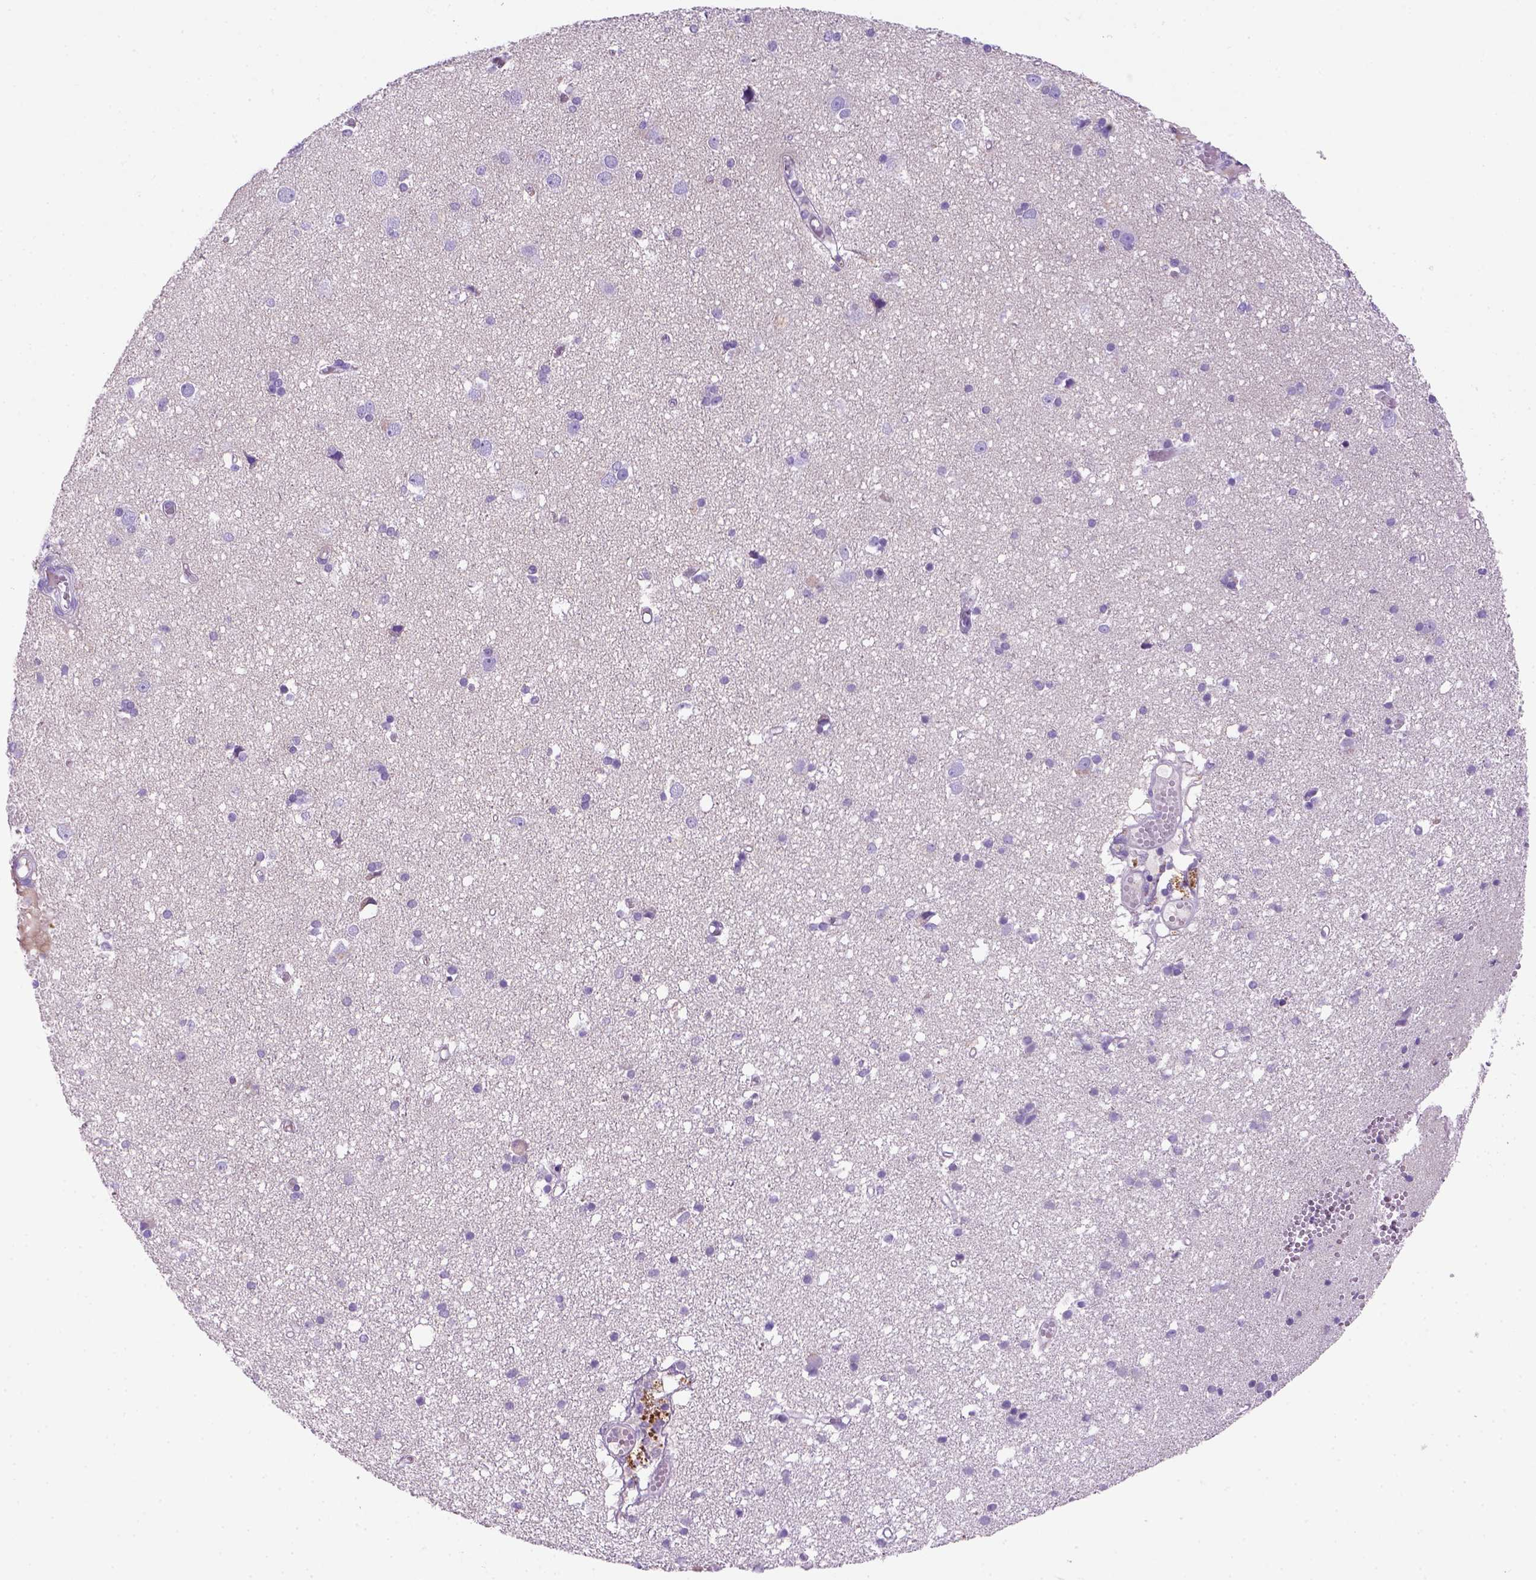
{"staining": {"intensity": "negative", "quantity": "none", "location": "none"}, "tissue": "cerebral cortex", "cell_type": "Endothelial cells", "image_type": "normal", "snomed": [{"axis": "morphology", "description": "Normal tissue, NOS"}, {"axis": "morphology", "description": "Glioma, malignant, High grade"}, {"axis": "topography", "description": "Cerebral cortex"}], "caption": "A histopathology image of human cerebral cortex is negative for staining in endothelial cells. (DAB immunohistochemistry with hematoxylin counter stain).", "gene": "SIRPD", "patient": {"sex": "male", "age": 71}}